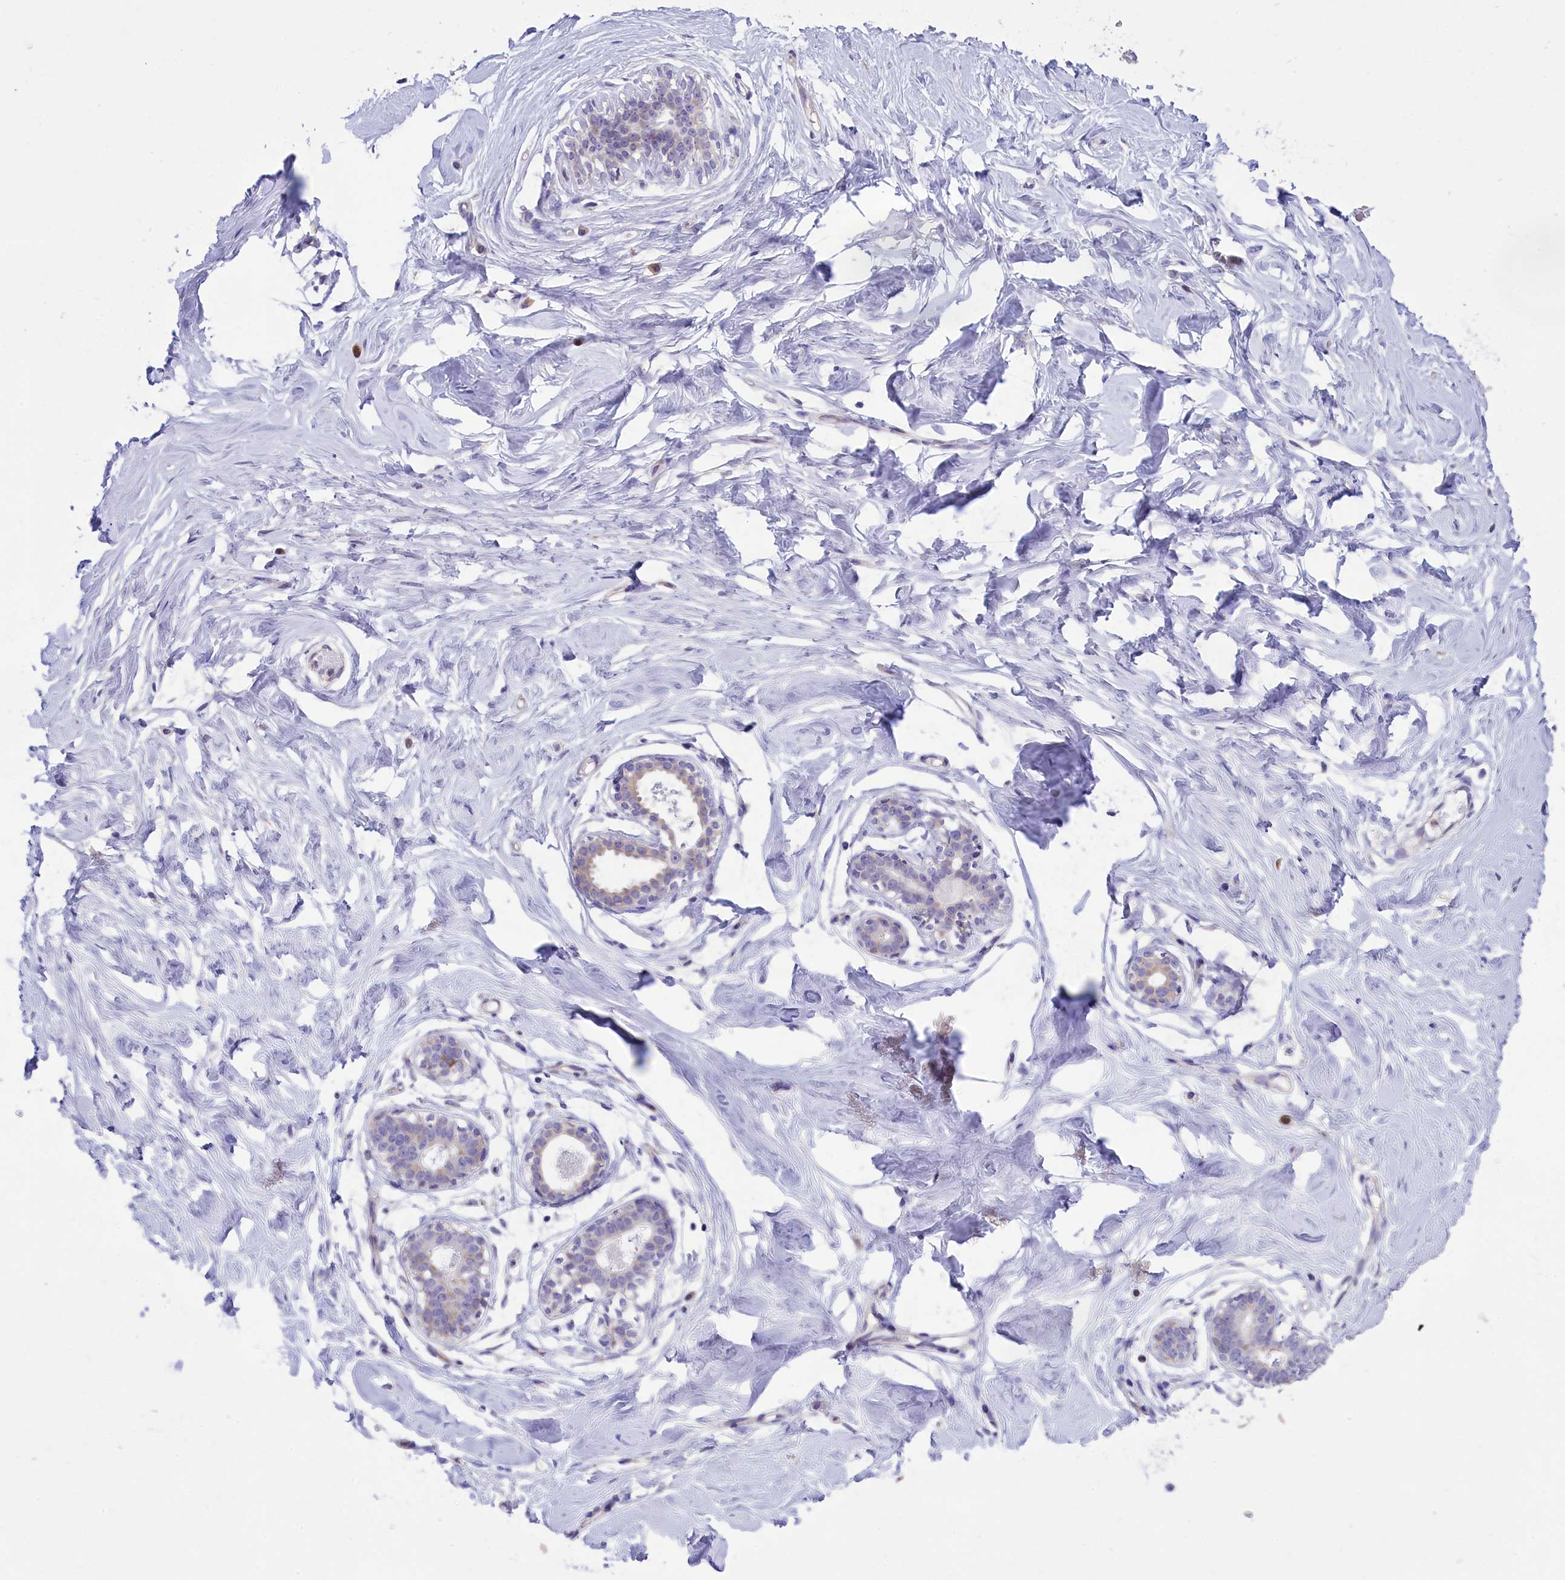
{"staining": {"intensity": "negative", "quantity": "none", "location": "none"}, "tissue": "breast", "cell_type": "Adipocytes", "image_type": "normal", "snomed": [{"axis": "morphology", "description": "Normal tissue, NOS"}, {"axis": "morphology", "description": "Adenoma, NOS"}, {"axis": "topography", "description": "Breast"}], "caption": "A high-resolution histopathology image shows immunohistochemistry (IHC) staining of normal breast, which demonstrates no significant staining in adipocytes. (Brightfield microscopy of DAB (3,3'-diaminobenzidine) IHC at high magnification).", "gene": "DCAF16", "patient": {"sex": "female", "age": 23}}